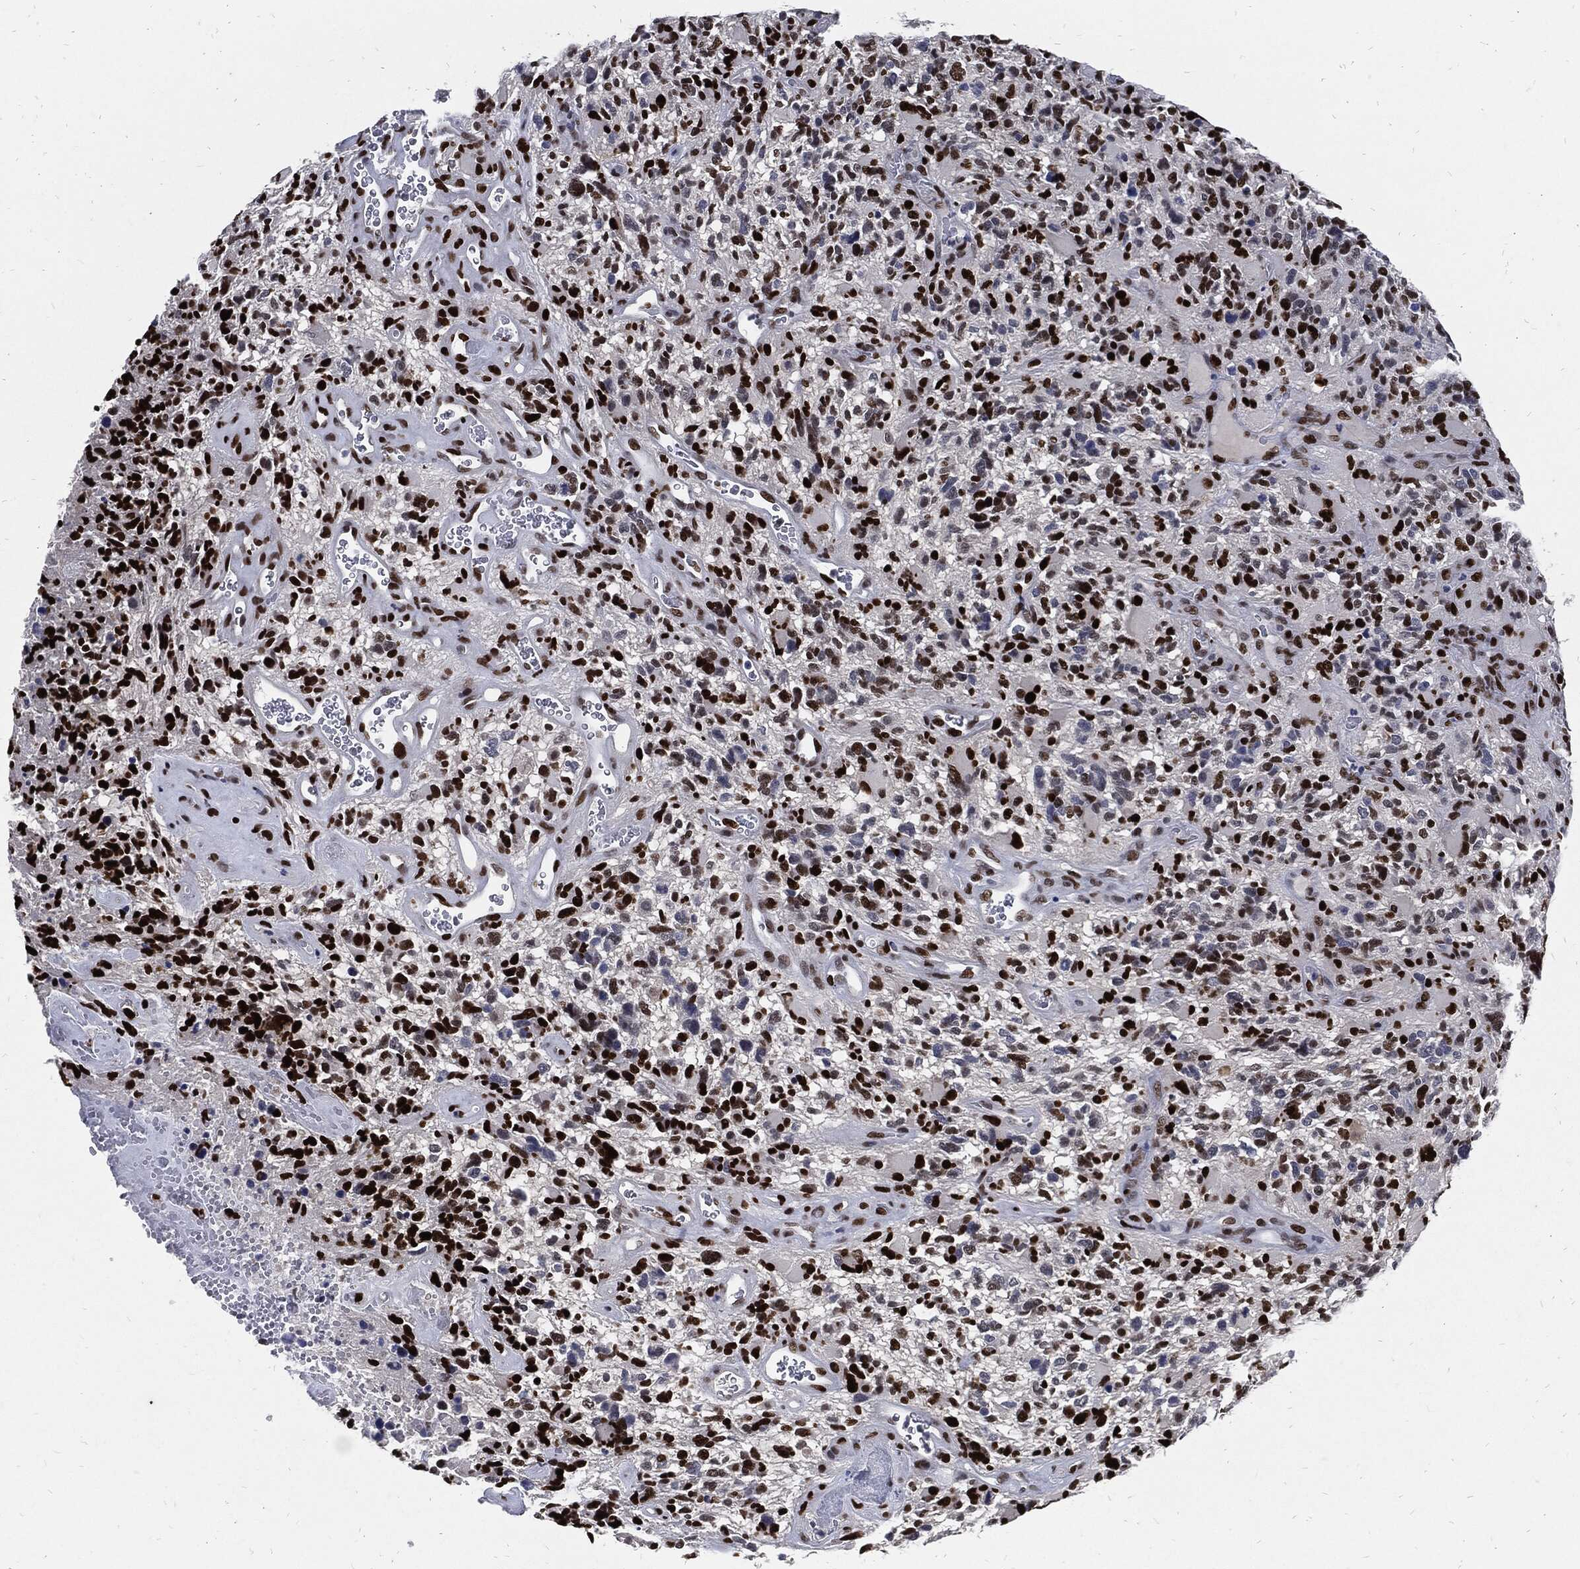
{"staining": {"intensity": "strong", "quantity": ">75%", "location": "nuclear"}, "tissue": "glioma", "cell_type": "Tumor cells", "image_type": "cancer", "snomed": [{"axis": "morphology", "description": "Glioma, malignant, High grade"}, {"axis": "topography", "description": "Brain"}], "caption": "An image of human glioma stained for a protein shows strong nuclear brown staining in tumor cells.", "gene": "JUN", "patient": {"sex": "female", "age": 71}}